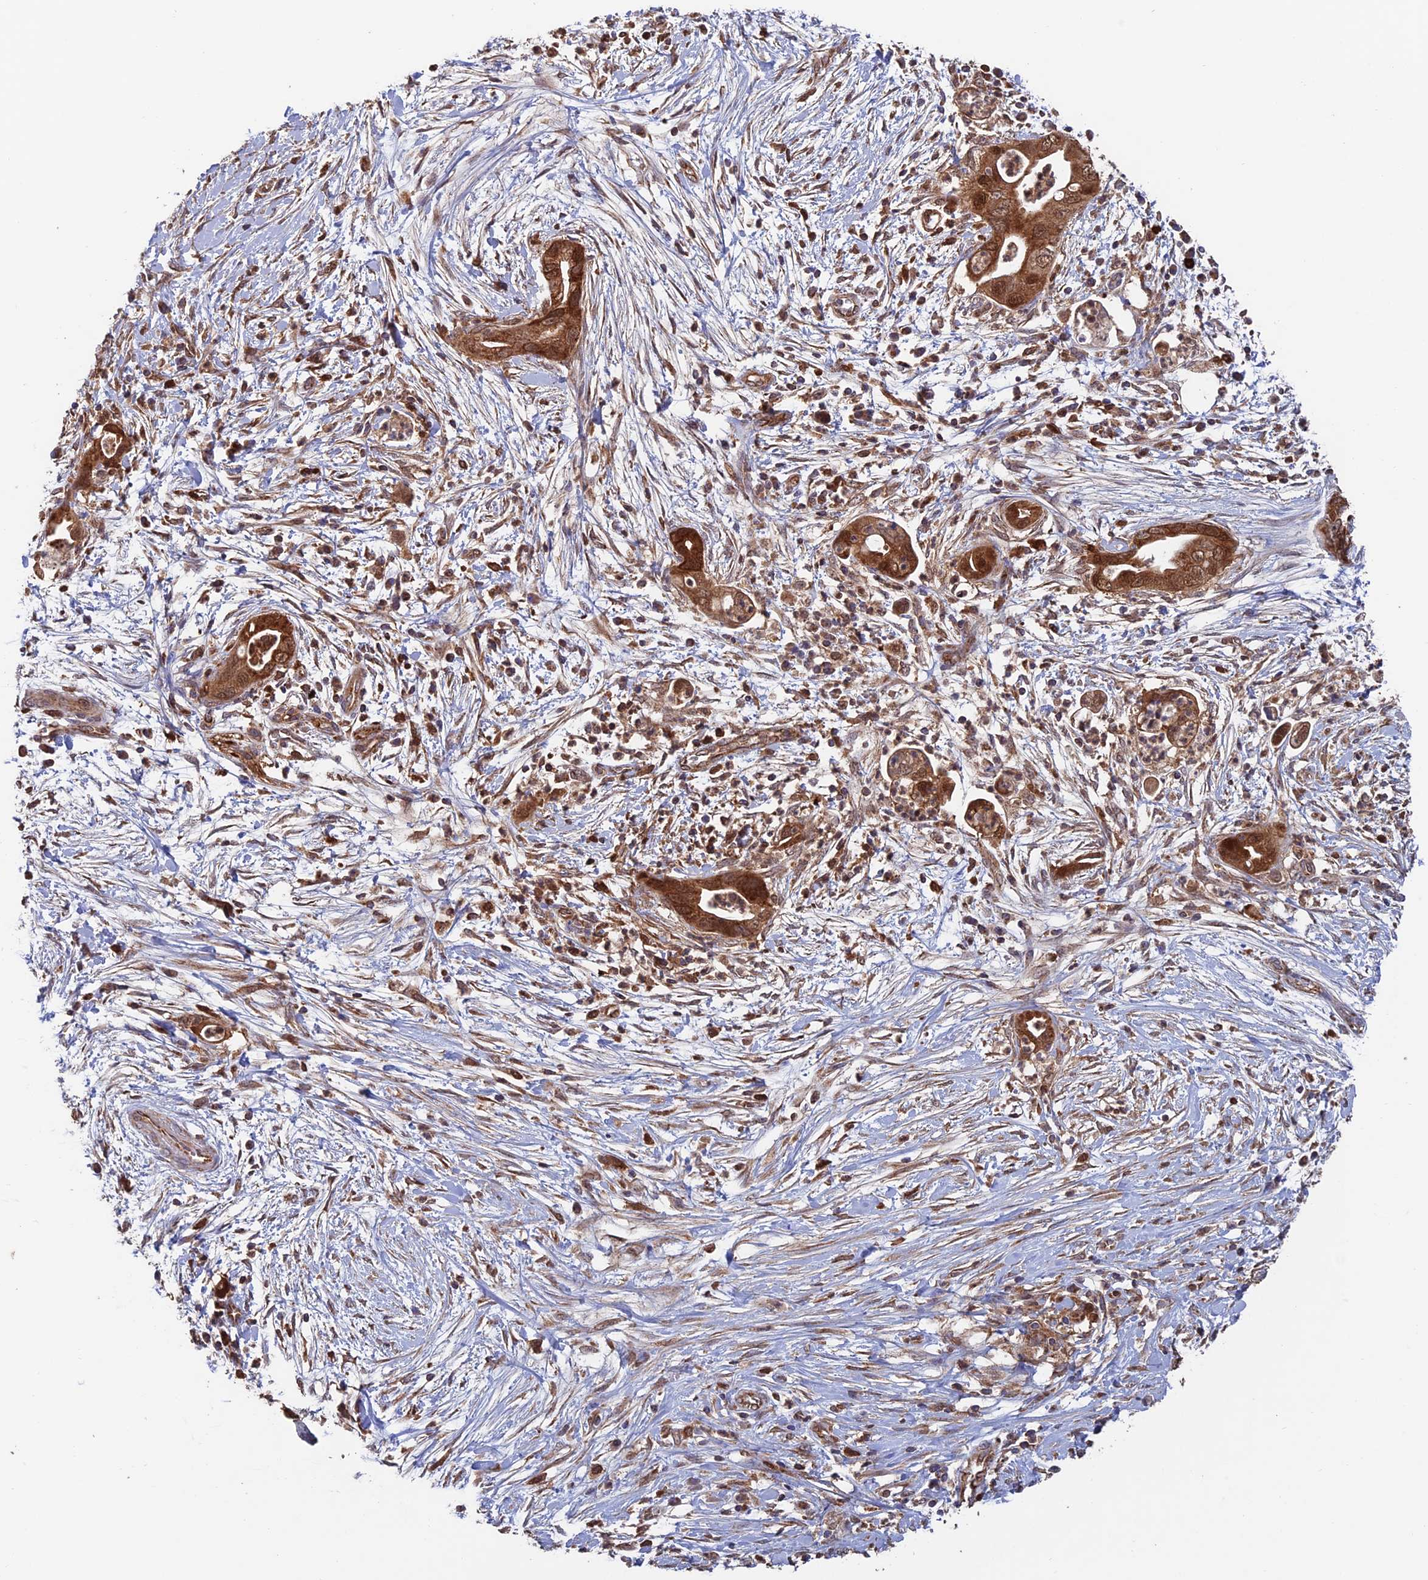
{"staining": {"intensity": "strong", "quantity": ">75%", "location": "cytoplasmic/membranous"}, "tissue": "pancreatic cancer", "cell_type": "Tumor cells", "image_type": "cancer", "snomed": [{"axis": "morphology", "description": "Adenocarcinoma, NOS"}, {"axis": "topography", "description": "Pancreas"}], "caption": "DAB immunohistochemical staining of human pancreatic cancer (adenocarcinoma) shows strong cytoplasmic/membranous protein positivity in about >75% of tumor cells. Using DAB (brown) and hematoxylin (blue) stains, captured at high magnification using brightfield microscopy.", "gene": "DTYMK", "patient": {"sex": "male", "age": 75}}